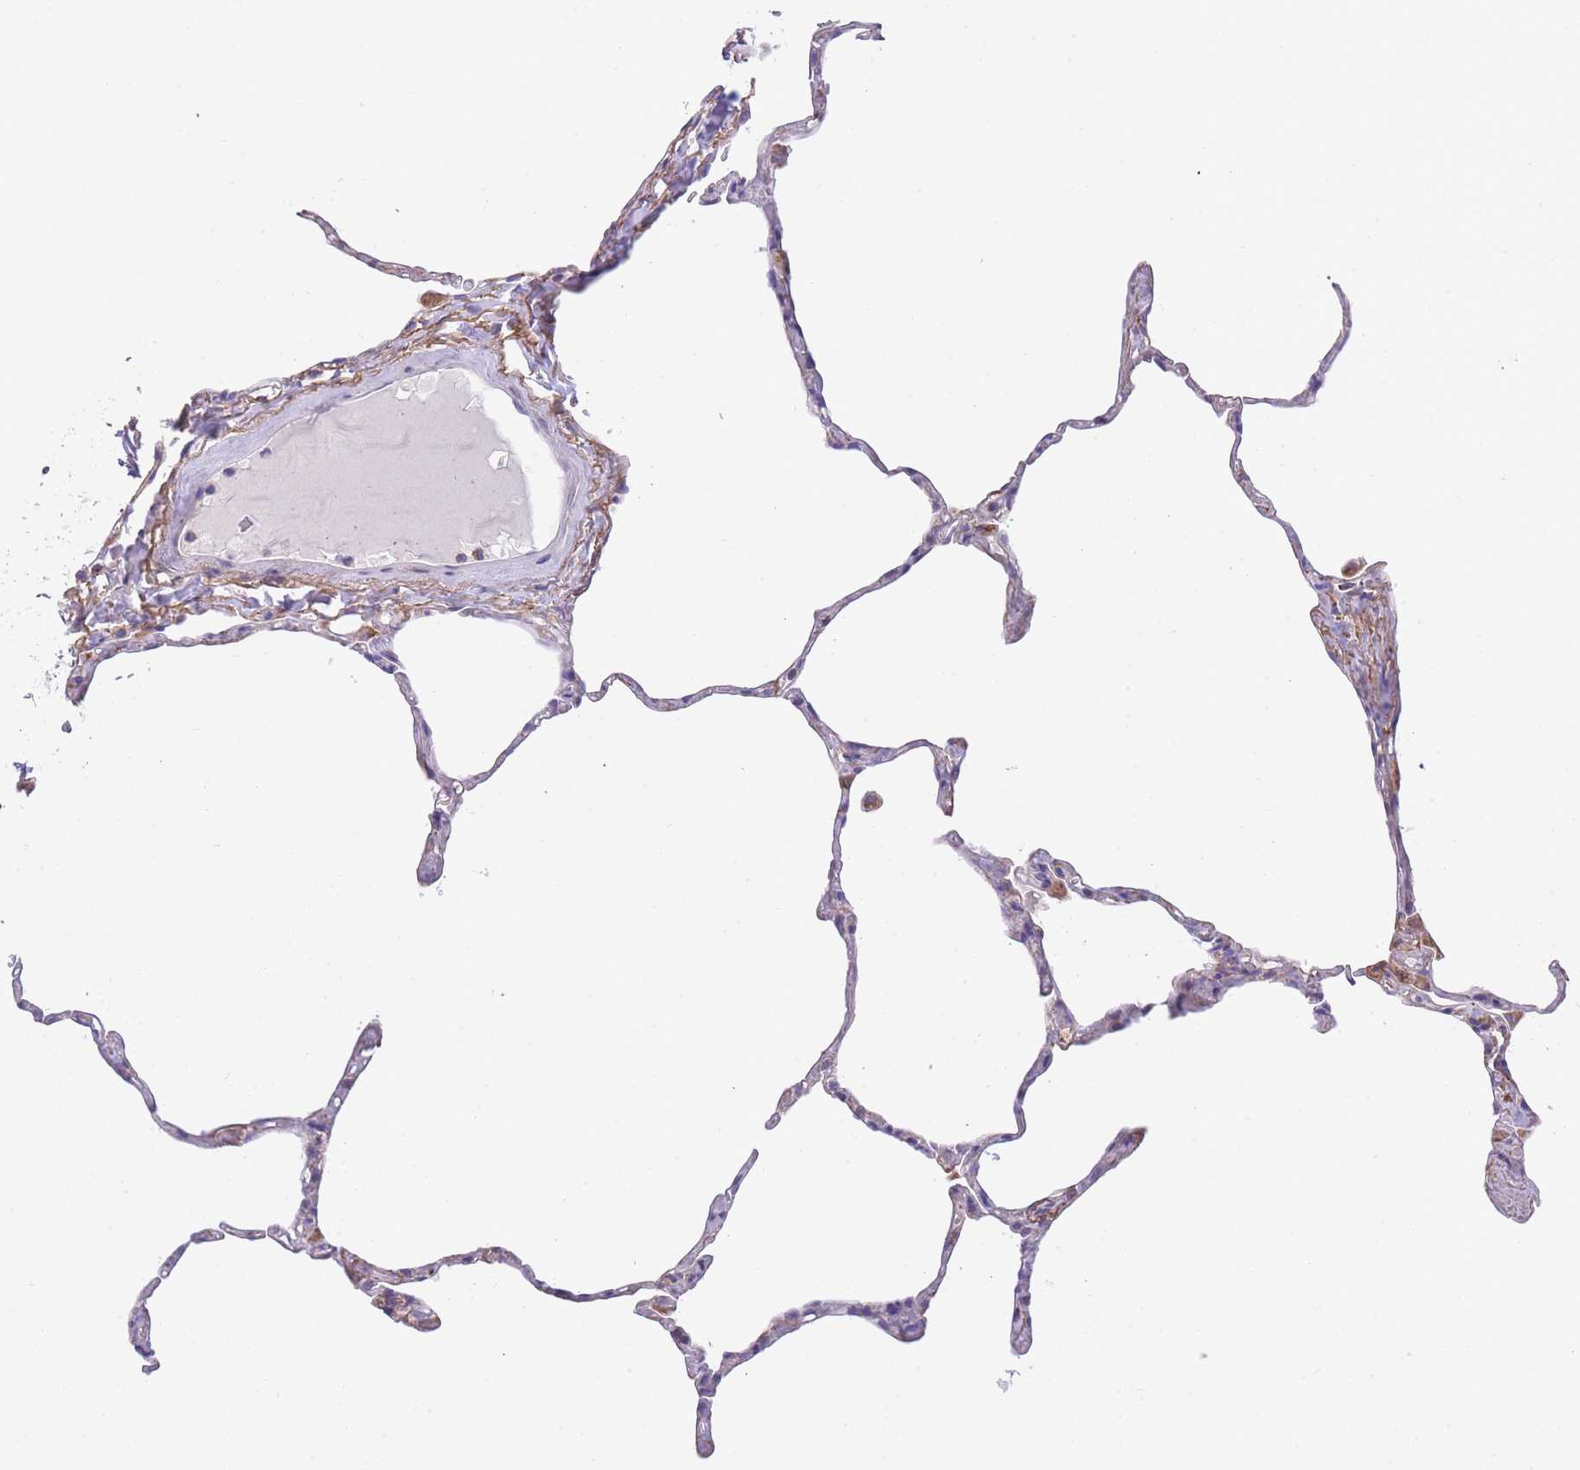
{"staining": {"intensity": "weak", "quantity": "<25%", "location": "cytoplasmic/membranous"}, "tissue": "lung", "cell_type": "Alveolar cells", "image_type": "normal", "snomed": [{"axis": "morphology", "description": "Normal tissue, NOS"}, {"axis": "topography", "description": "Lung"}], "caption": "DAB immunohistochemical staining of benign human lung exhibits no significant positivity in alveolar cells.", "gene": "ST3GAL3", "patient": {"sex": "male", "age": 65}}